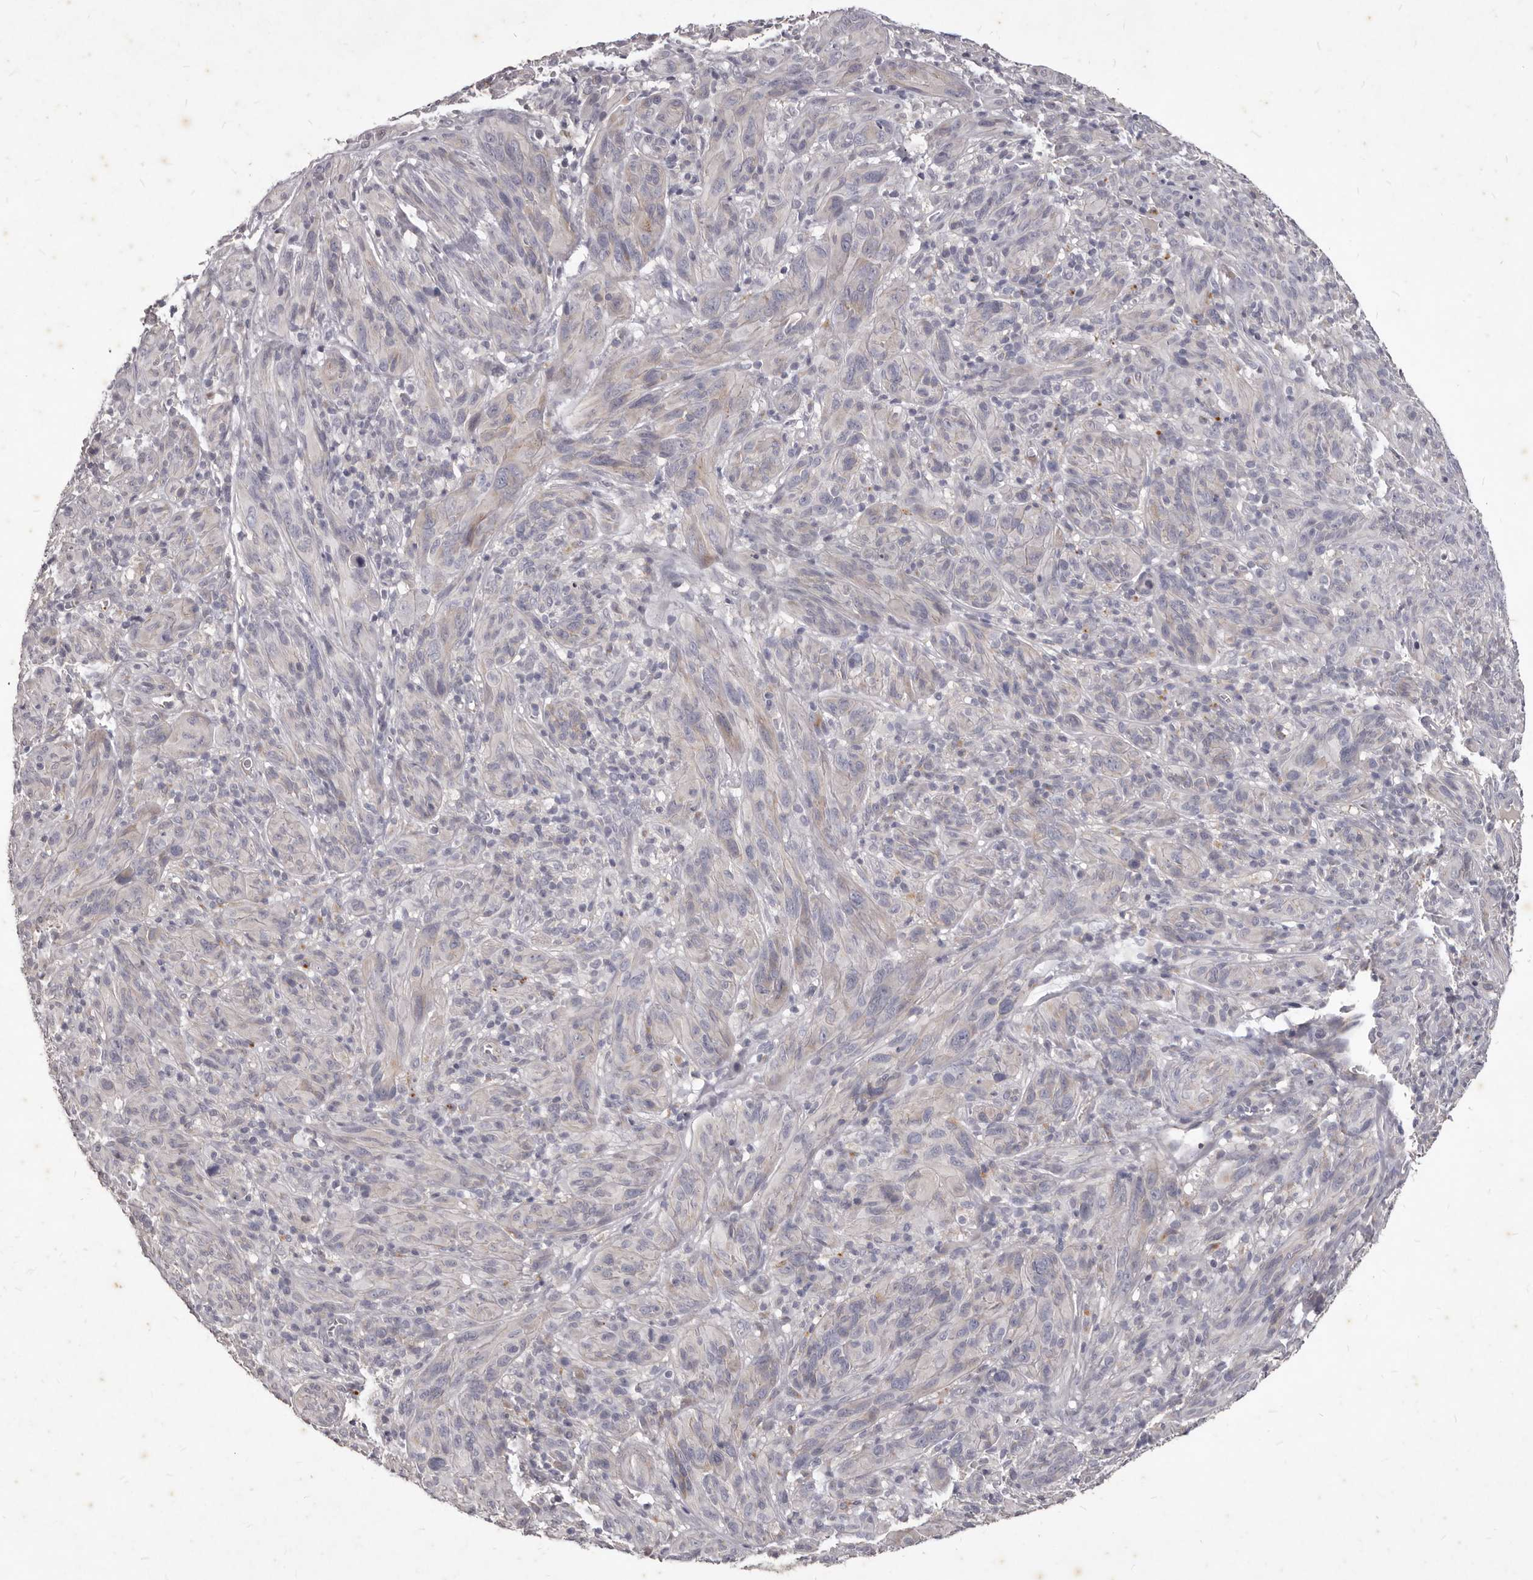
{"staining": {"intensity": "negative", "quantity": "none", "location": "none"}, "tissue": "melanoma", "cell_type": "Tumor cells", "image_type": "cancer", "snomed": [{"axis": "morphology", "description": "Malignant melanoma, NOS"}, {"axis": "topography", "description": "Skin of head"}], "caption": "Immunohistochemistry histopathology image of neoplastic tissue: human malignant melanoma stained with DAB shows no significant protein expression in tumor cells.", "gene": "GPRC5C", "patient": {"sex": "male", "age": 96}}